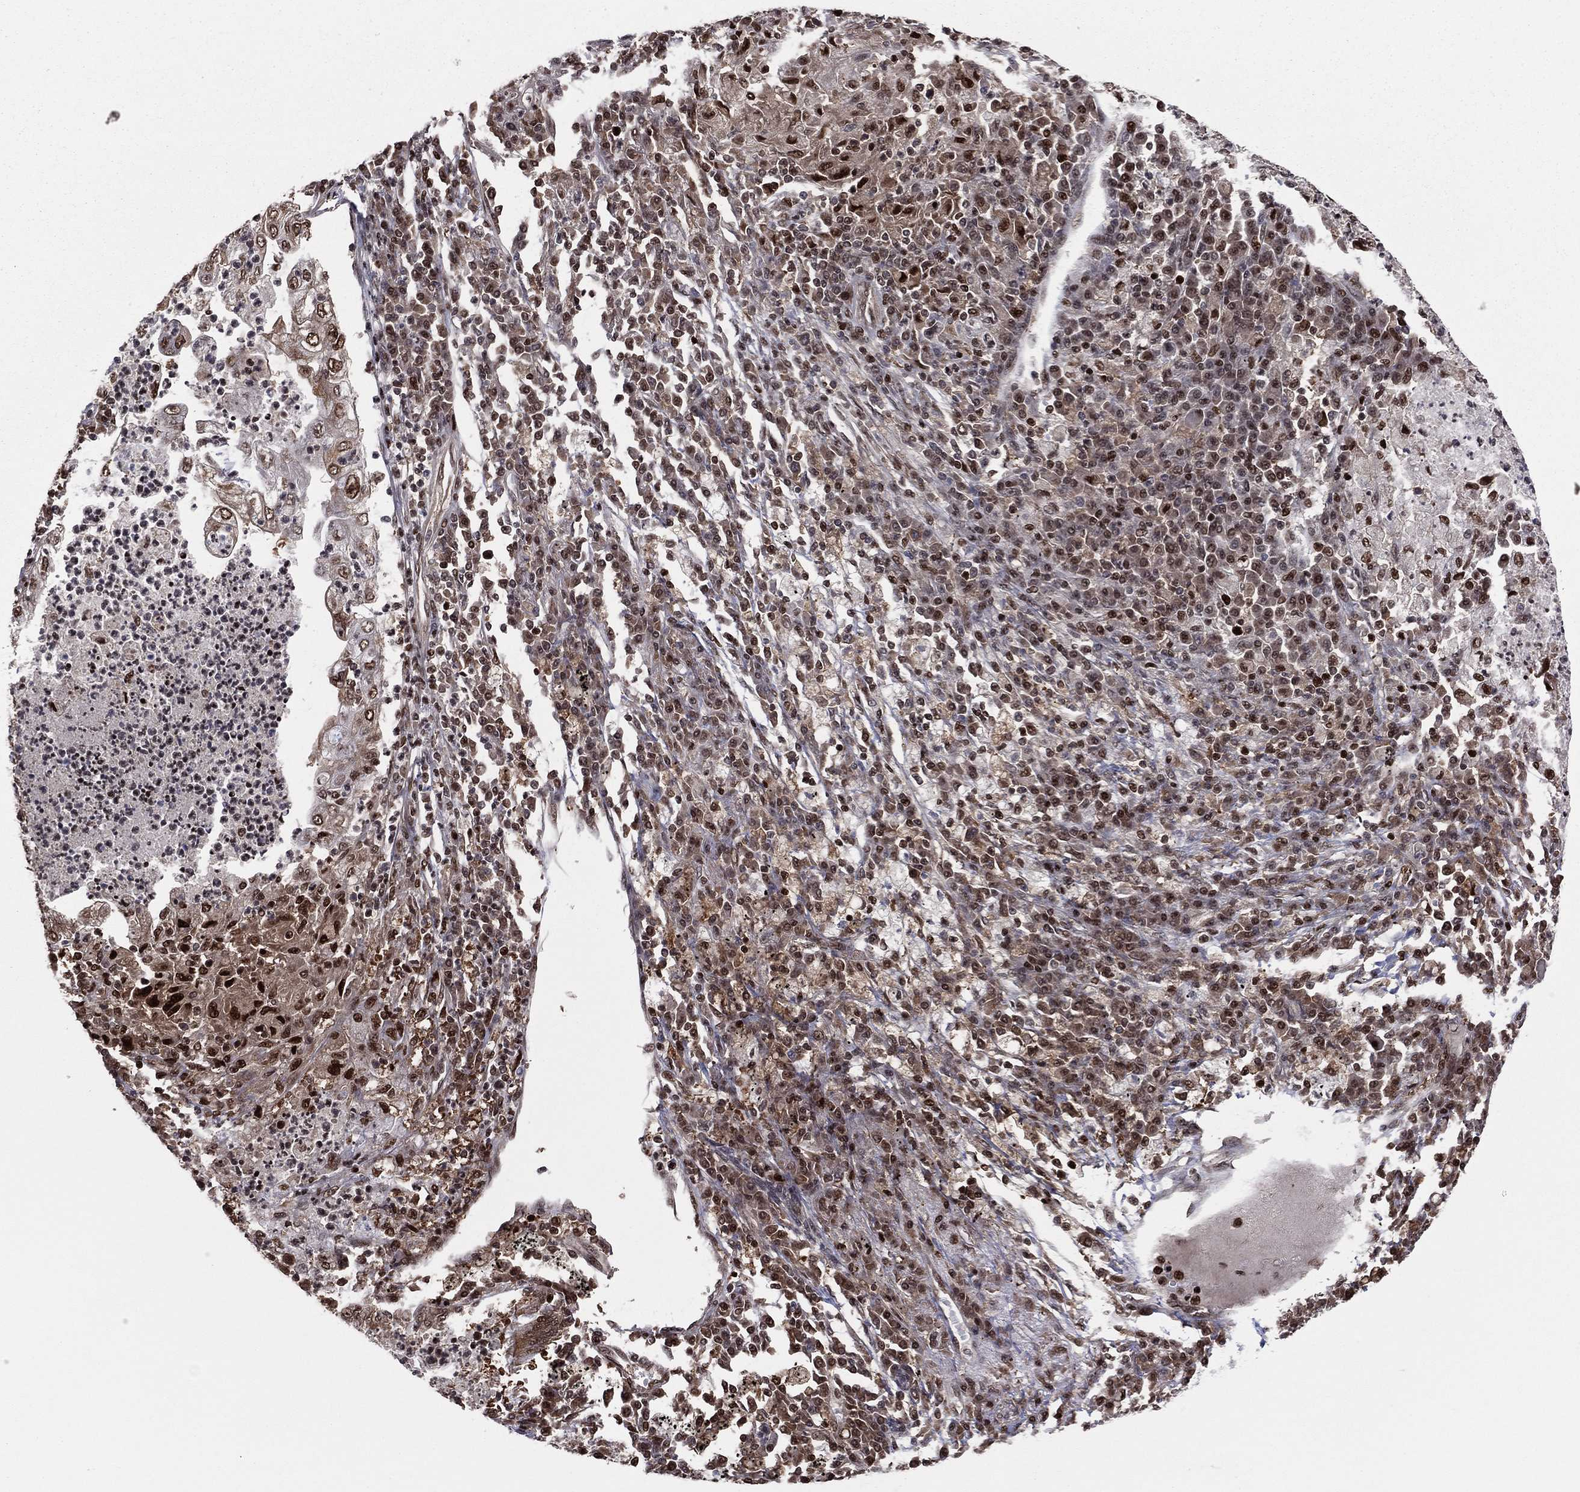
{"staining": {"intensity": "moderate", "quantity": "25%-75%", "location": "cytoplasmic/membranous,nuclear"}, "tissue": "lung cancer", "cell_type": "Tumor cells", "image_type": "cancer", "snomed": [{"axis": "morphology", "description": "Adenocarcinoma, NOS"}, {"axis": "topography", "description": "Lung"}], "caption": "A brown stain highlights moderate cytoplasmic/membranous and nuclear staining of a protein in lung cancer tumor cells.", "gene": "PSMA1", "patient": {"sex": "female", "age": 73}}